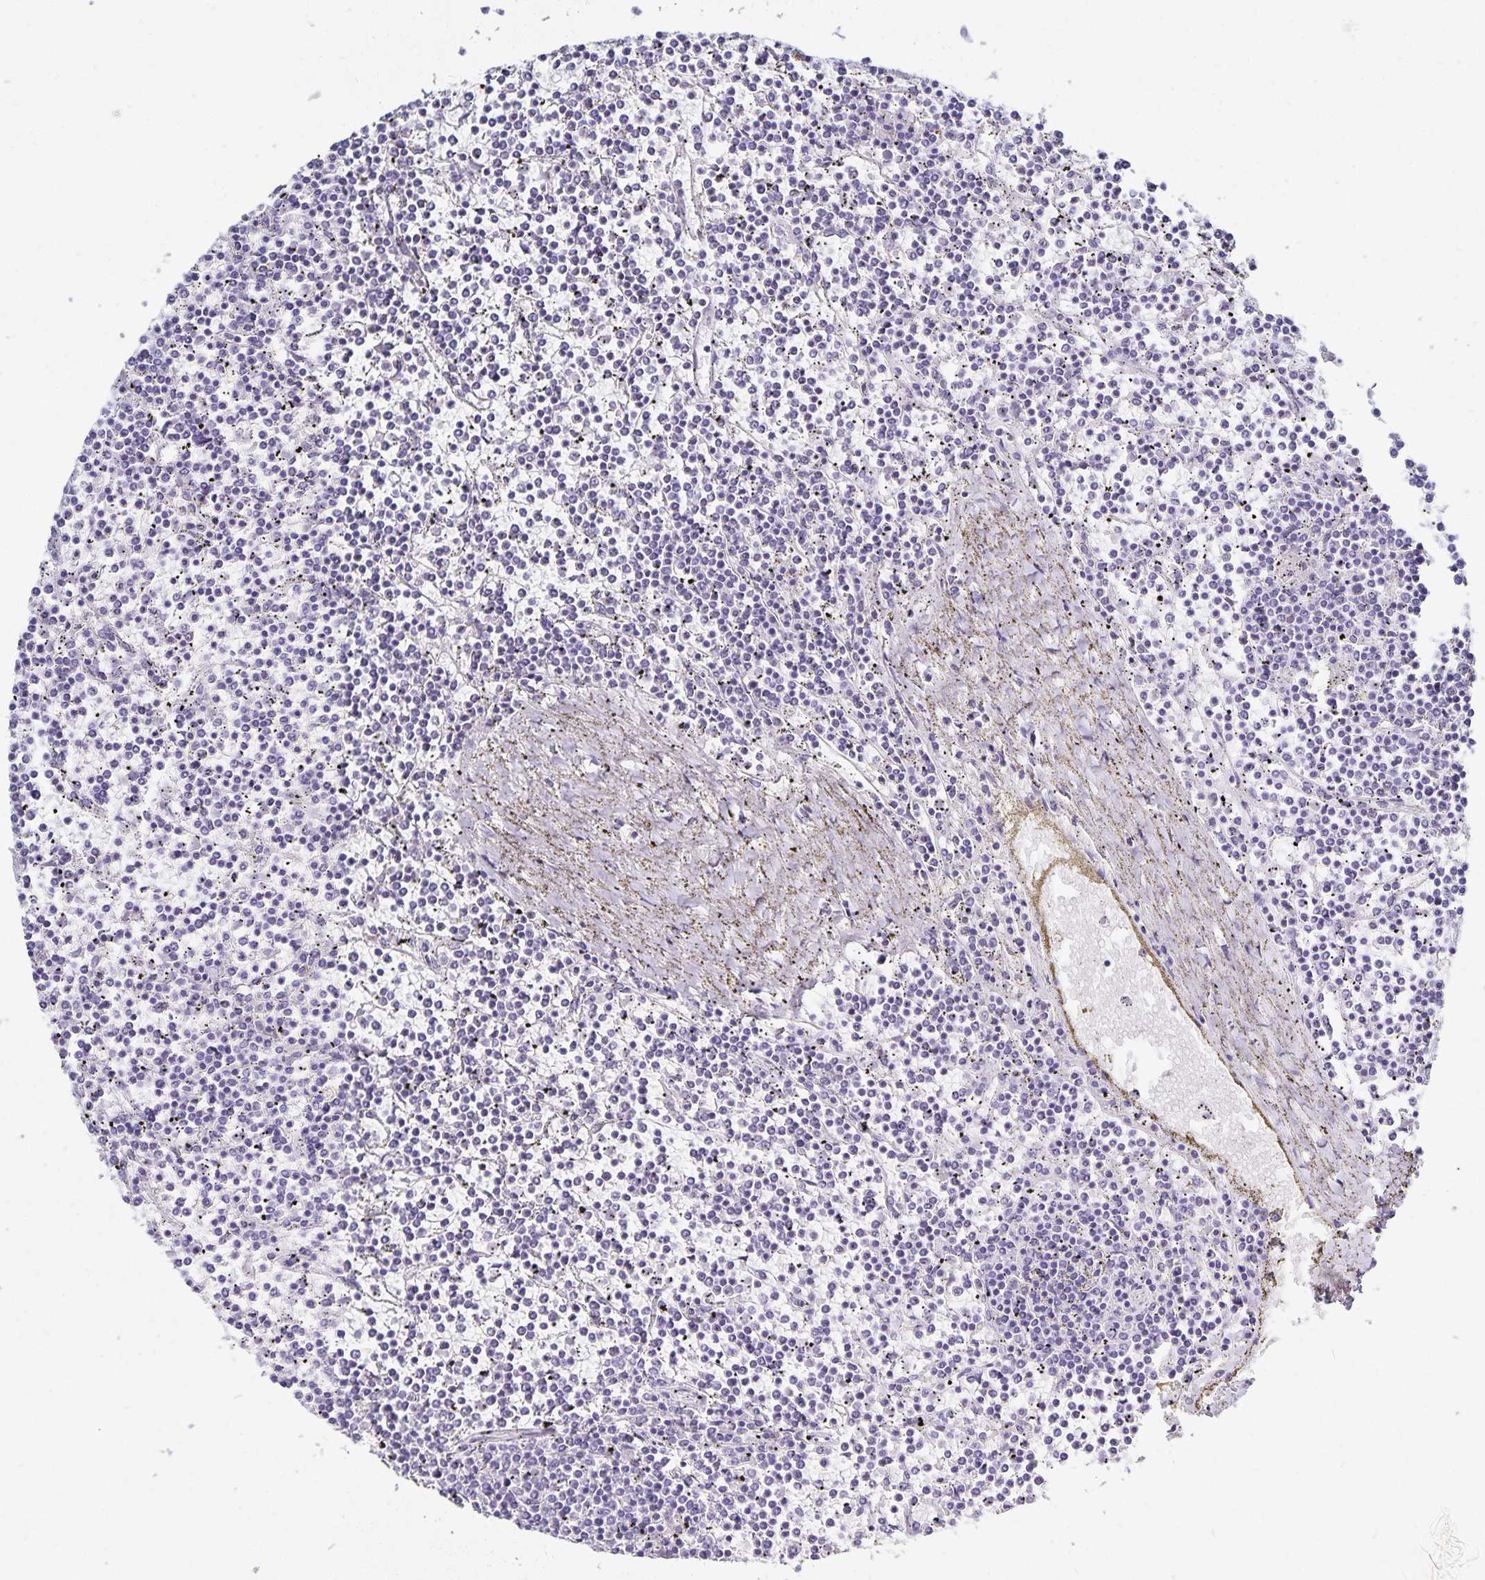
{"staining": {"intensity": "negative", "quantity": "none", "location": "none"}, "tissue": "lymphoma", "cell_type": "Tumor cells", "image_type": "cancer", "snomed": [{"axis": "morphology", "description": "Malignant lymphoma, non-Hodgkin's type, Low grade"}, {"axis": "topography", "description": "Spleen"}], "caption": "High power microscopy image of an immunohistochemistry photomicrograph of lymphoma, revealing no significant staining in tumor cells.", "gene": "HMGB3", "patient": {"sex": "female", "age": 19}}